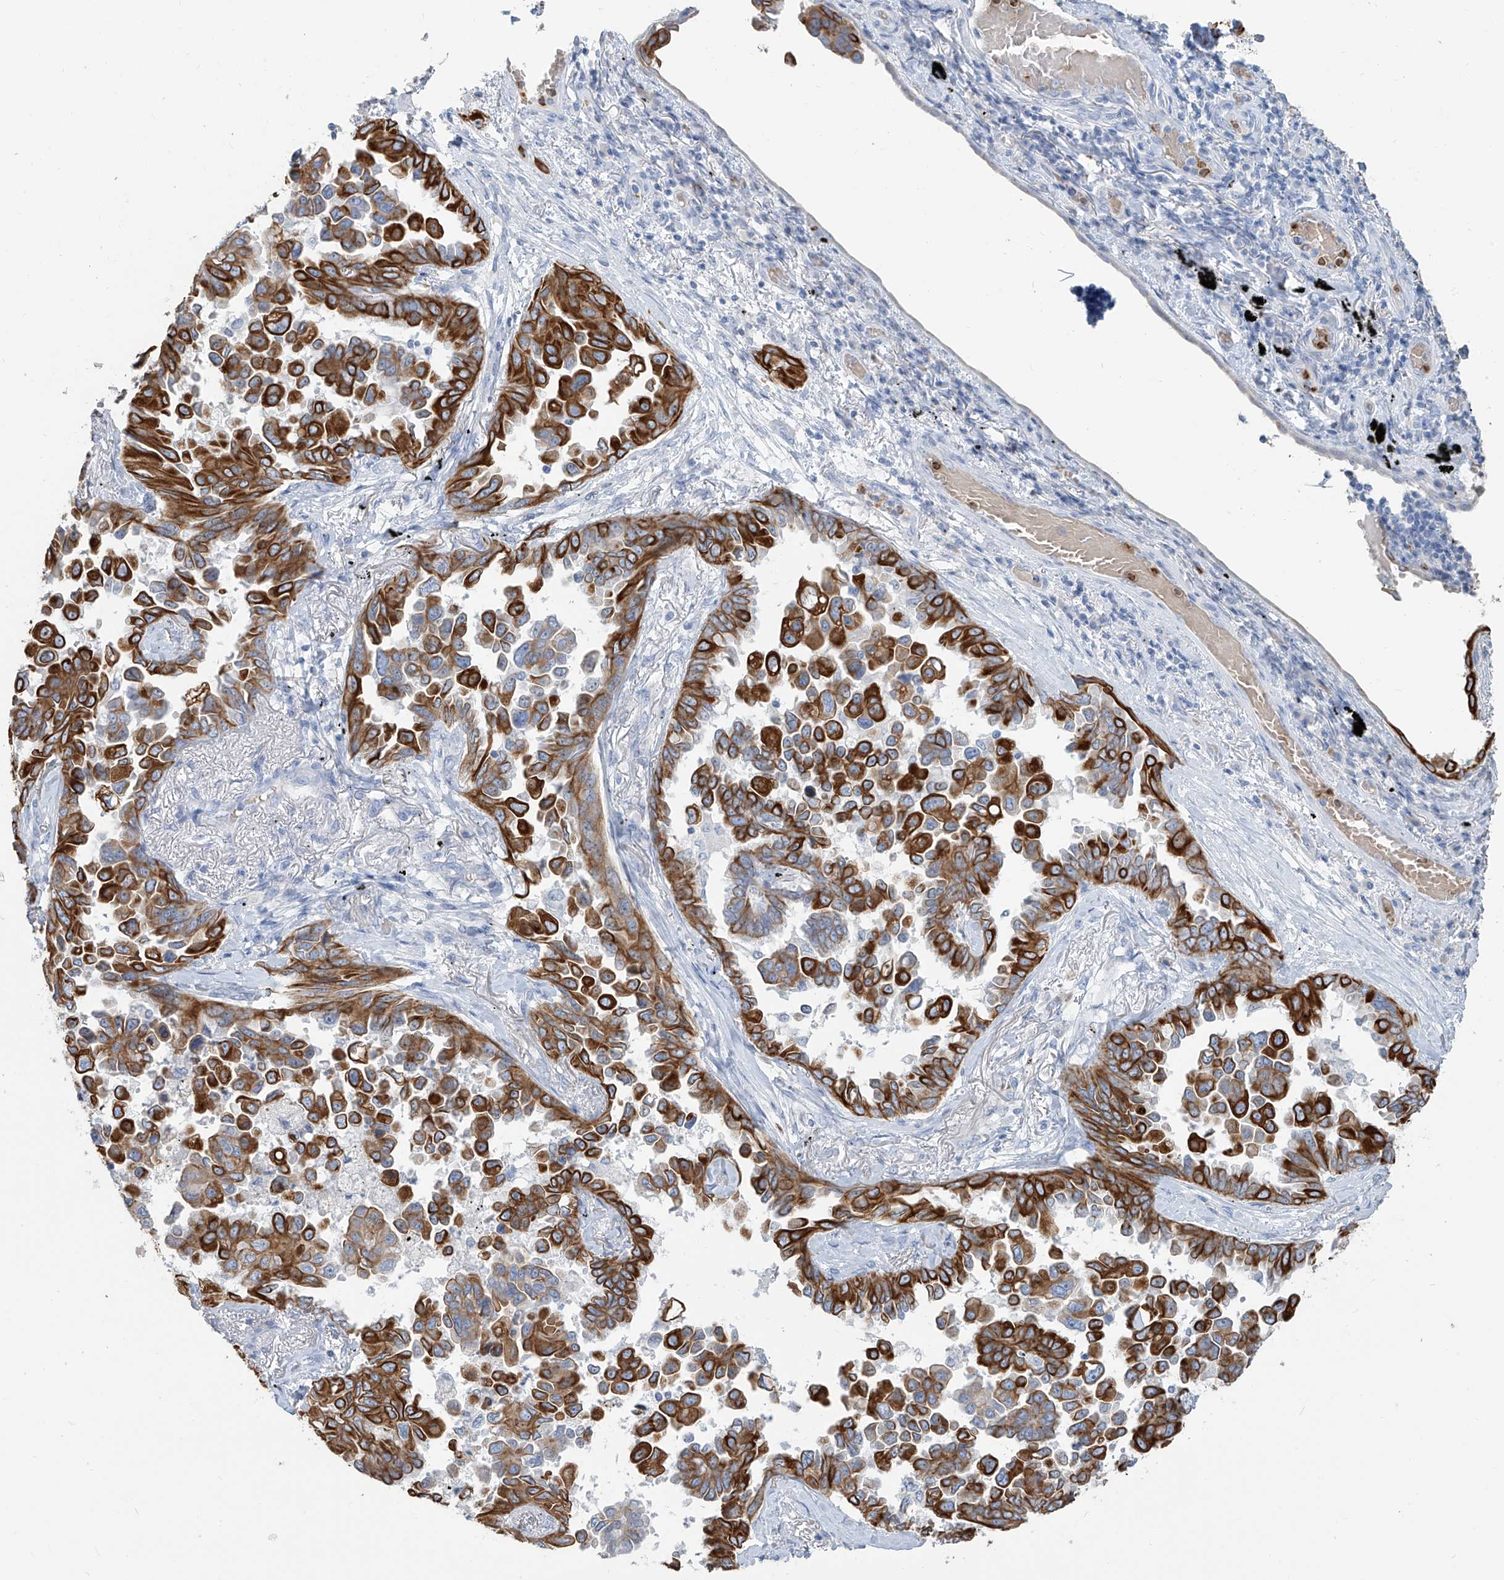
{"staining": {"intensity": "strong", "quantity": ">75%", "location": "cytoplasmic/membranous"}, "tissue": "lung cancer", "cell_type": "Tumor cells", "image_type": "cancer", "snomed": [{"axis": "morphology", "description": "Adenocarcinoma, NOS"}, {"axis": "topography", "description": "Lung"}], "caption": "Human lung cancer (adenocarcinoma) stained with a brown dye demonstrates strong cytoplasmic/membranous positive positivity in about >75% of tumor cells.", "gene": "PAFAH1B3", "patient": {"sex": "female", "age": 67}}